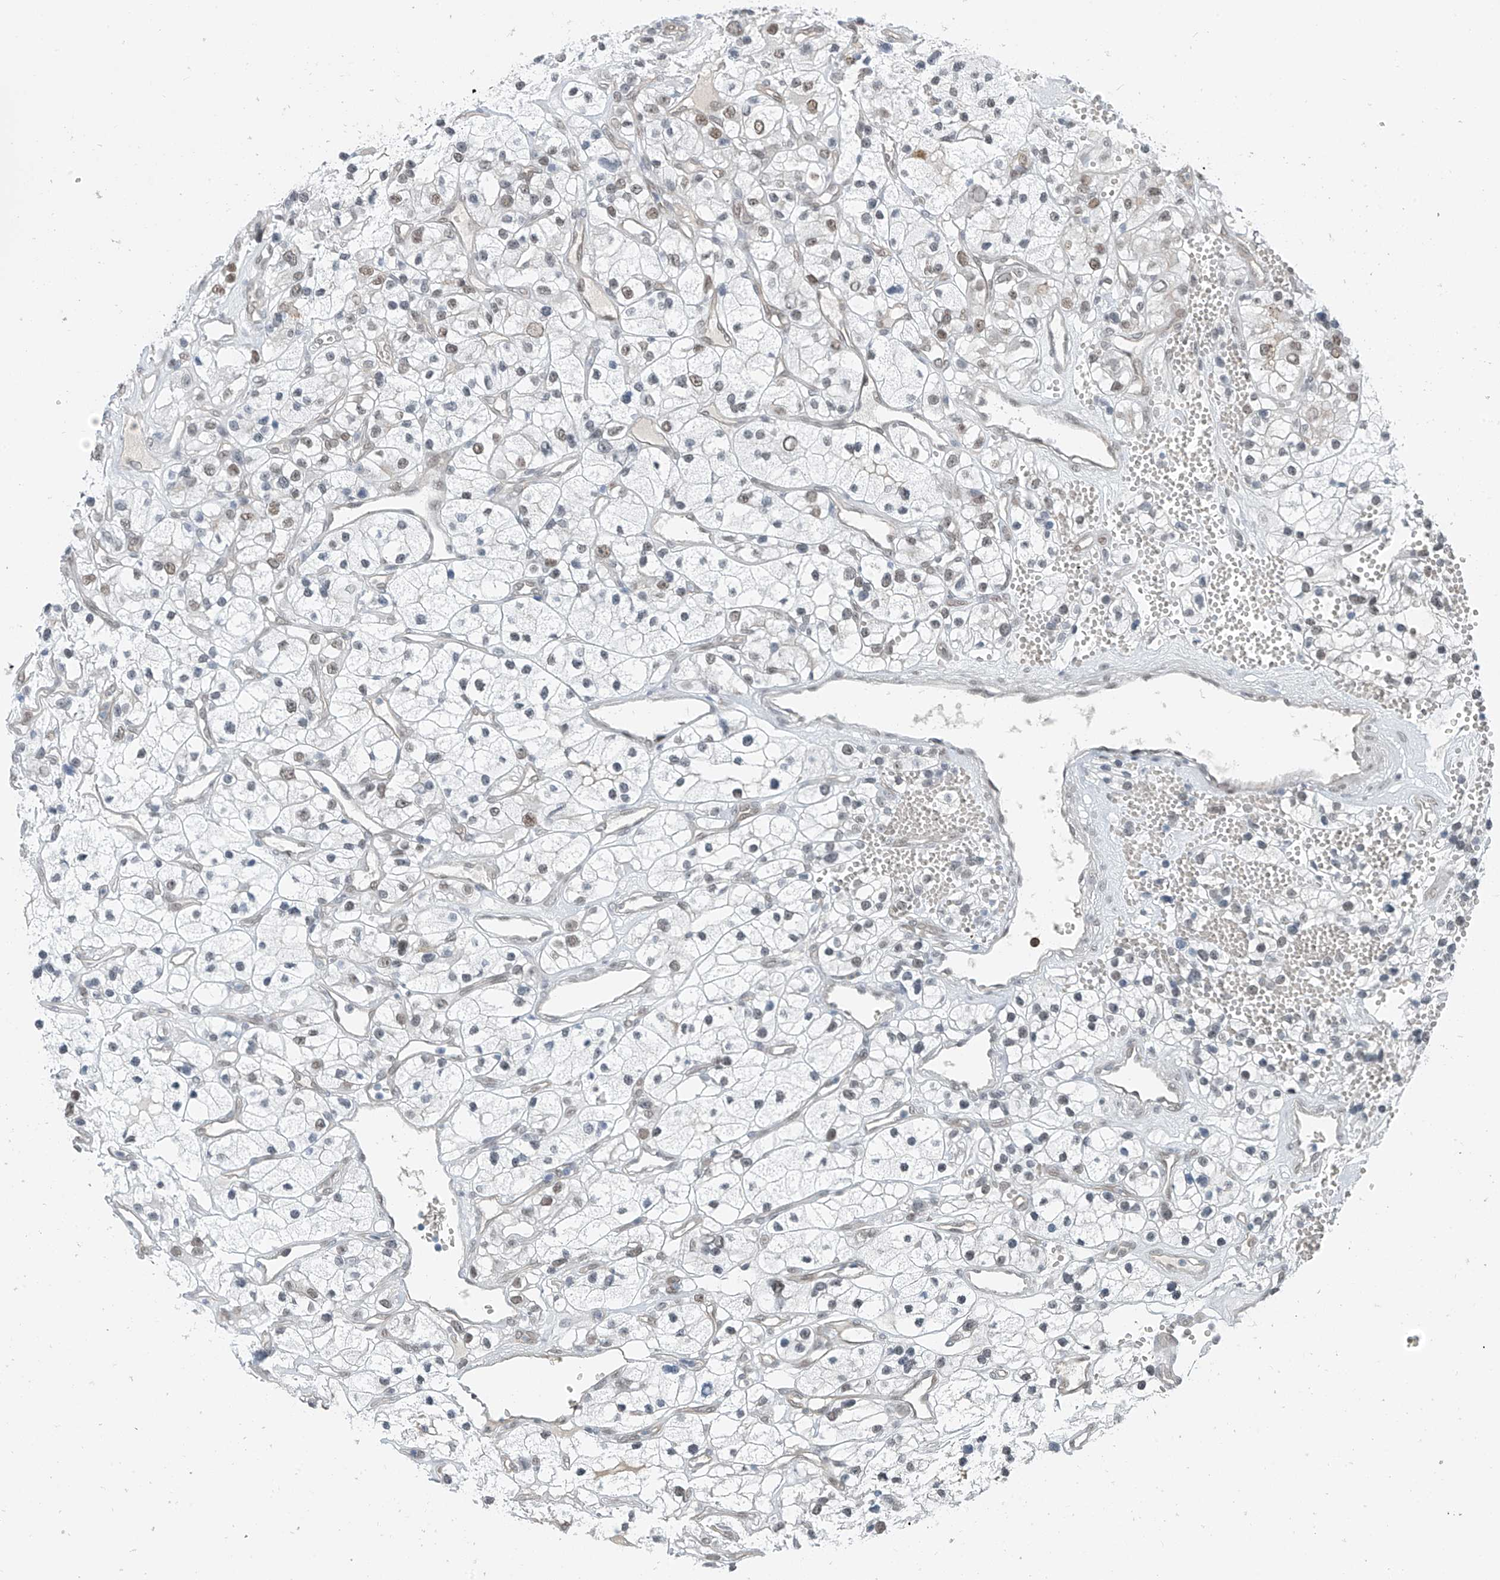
{"staining": {"intensity": "weak", "quantity": "25%-75%", "location": "nuclear"}, "tissue": "renal cancer", "cell_type": "Tumor cells", "image_type": "cancer", "snomed": [{"axis": "morphology", "description": "Adenocarcinoma, NOS"}, {"axis": "topography", "description": "Kidney"}], "caption": "There is low levels of weak nuclear expression in tumor cells of renal cancer, as demonstrated by immunohistochemical staining (brown color).", "gene": "MCM9", "patient": {"sex": "female", "age": 57}}